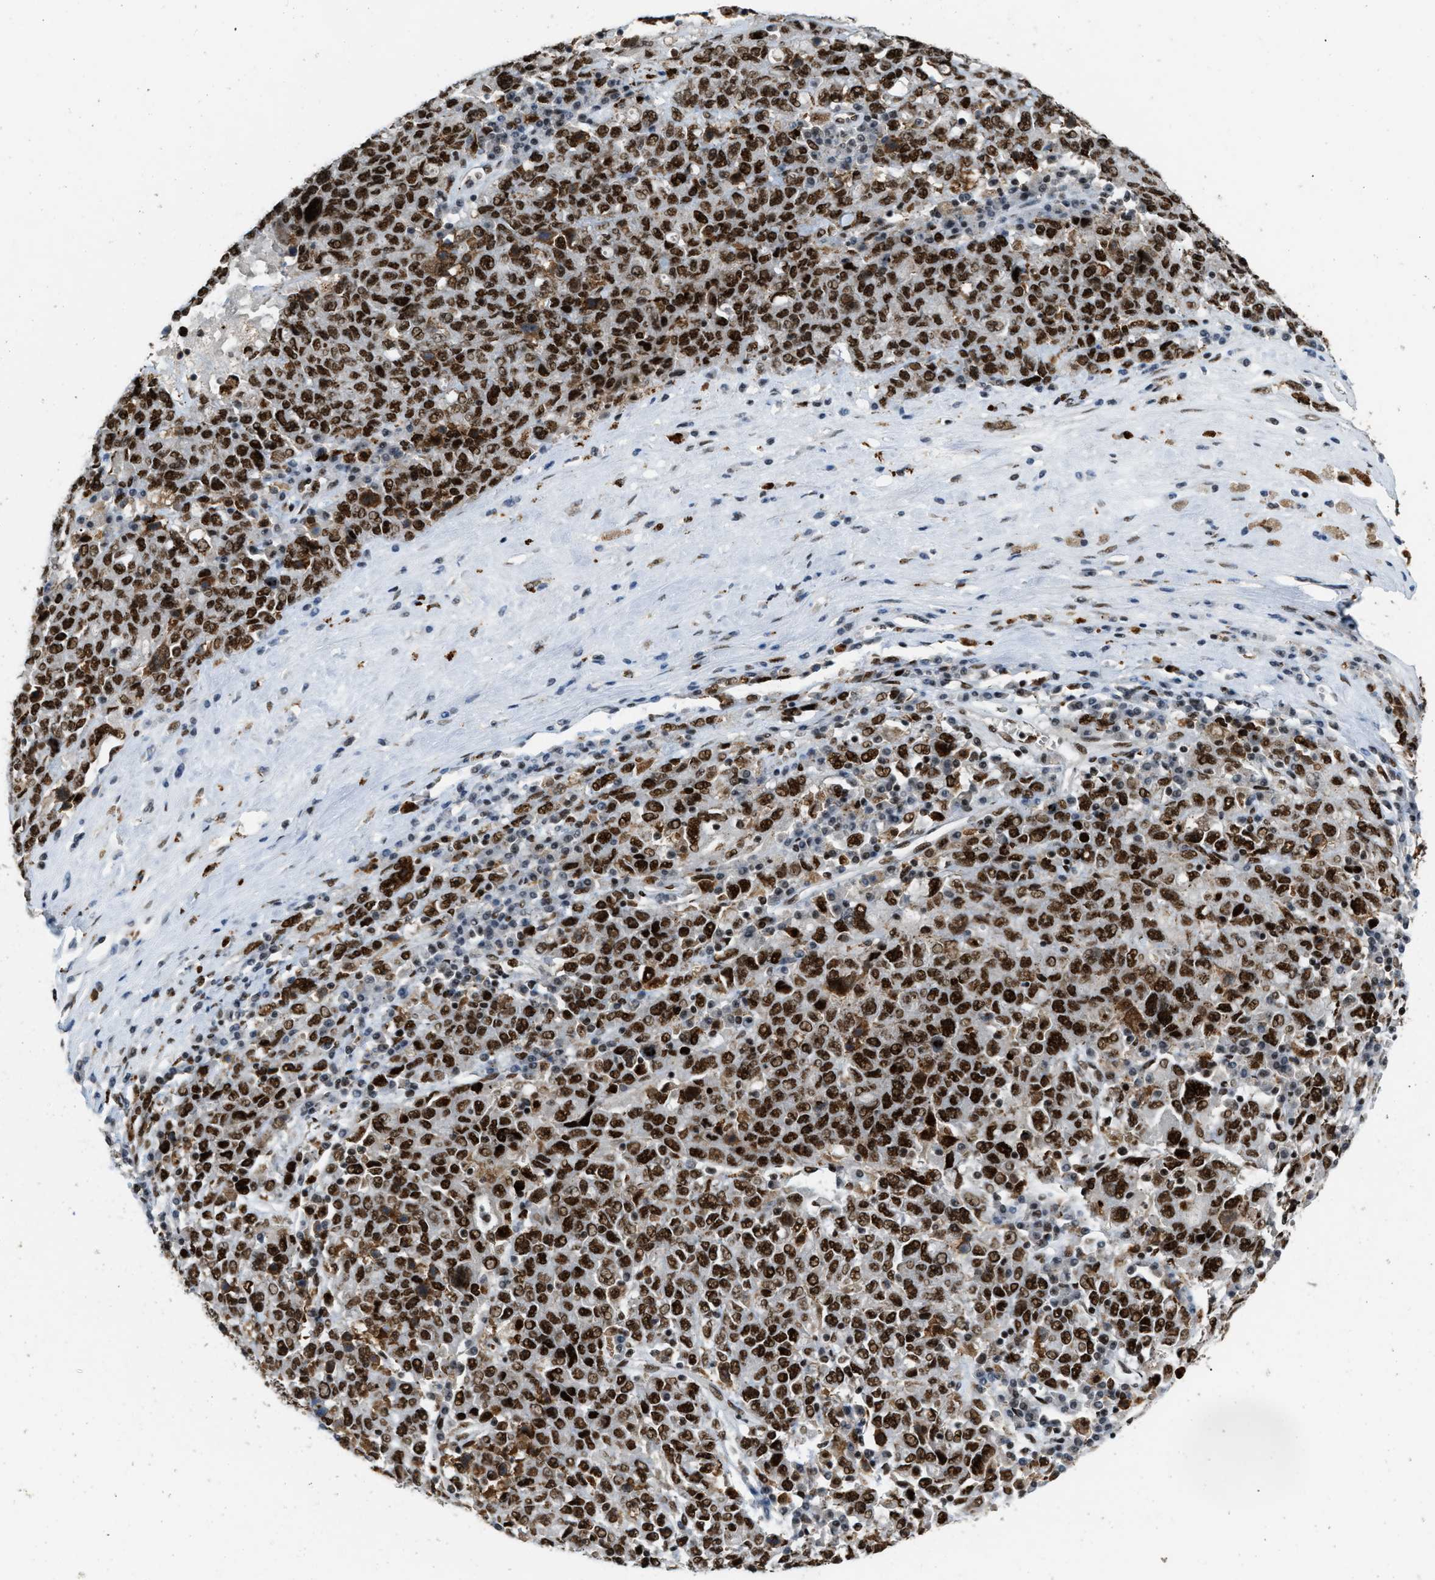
{"staining": {"intensity": "strong", "quantity": ">75%", "location": "cytoplasmic/membranous,nuclear"}, "tissue": "ovarian cancer", "cell_type": "Tumor cells", "image_type": "cancer", "snomed": [{"axis": "morphology", "description": "Carcinoma, endometroid"}, {"axis": "topography", "description": "Ovary"}], "caption": "About >75% of tumor cells in human ovarian endometroid carcinoma show strong cytoplasmic/membranous and nuclear protein expression as visualized by brown immunohistochemical staining.", "gene": "NUMA1", "patient": {"sex": "female", "age": 62}}